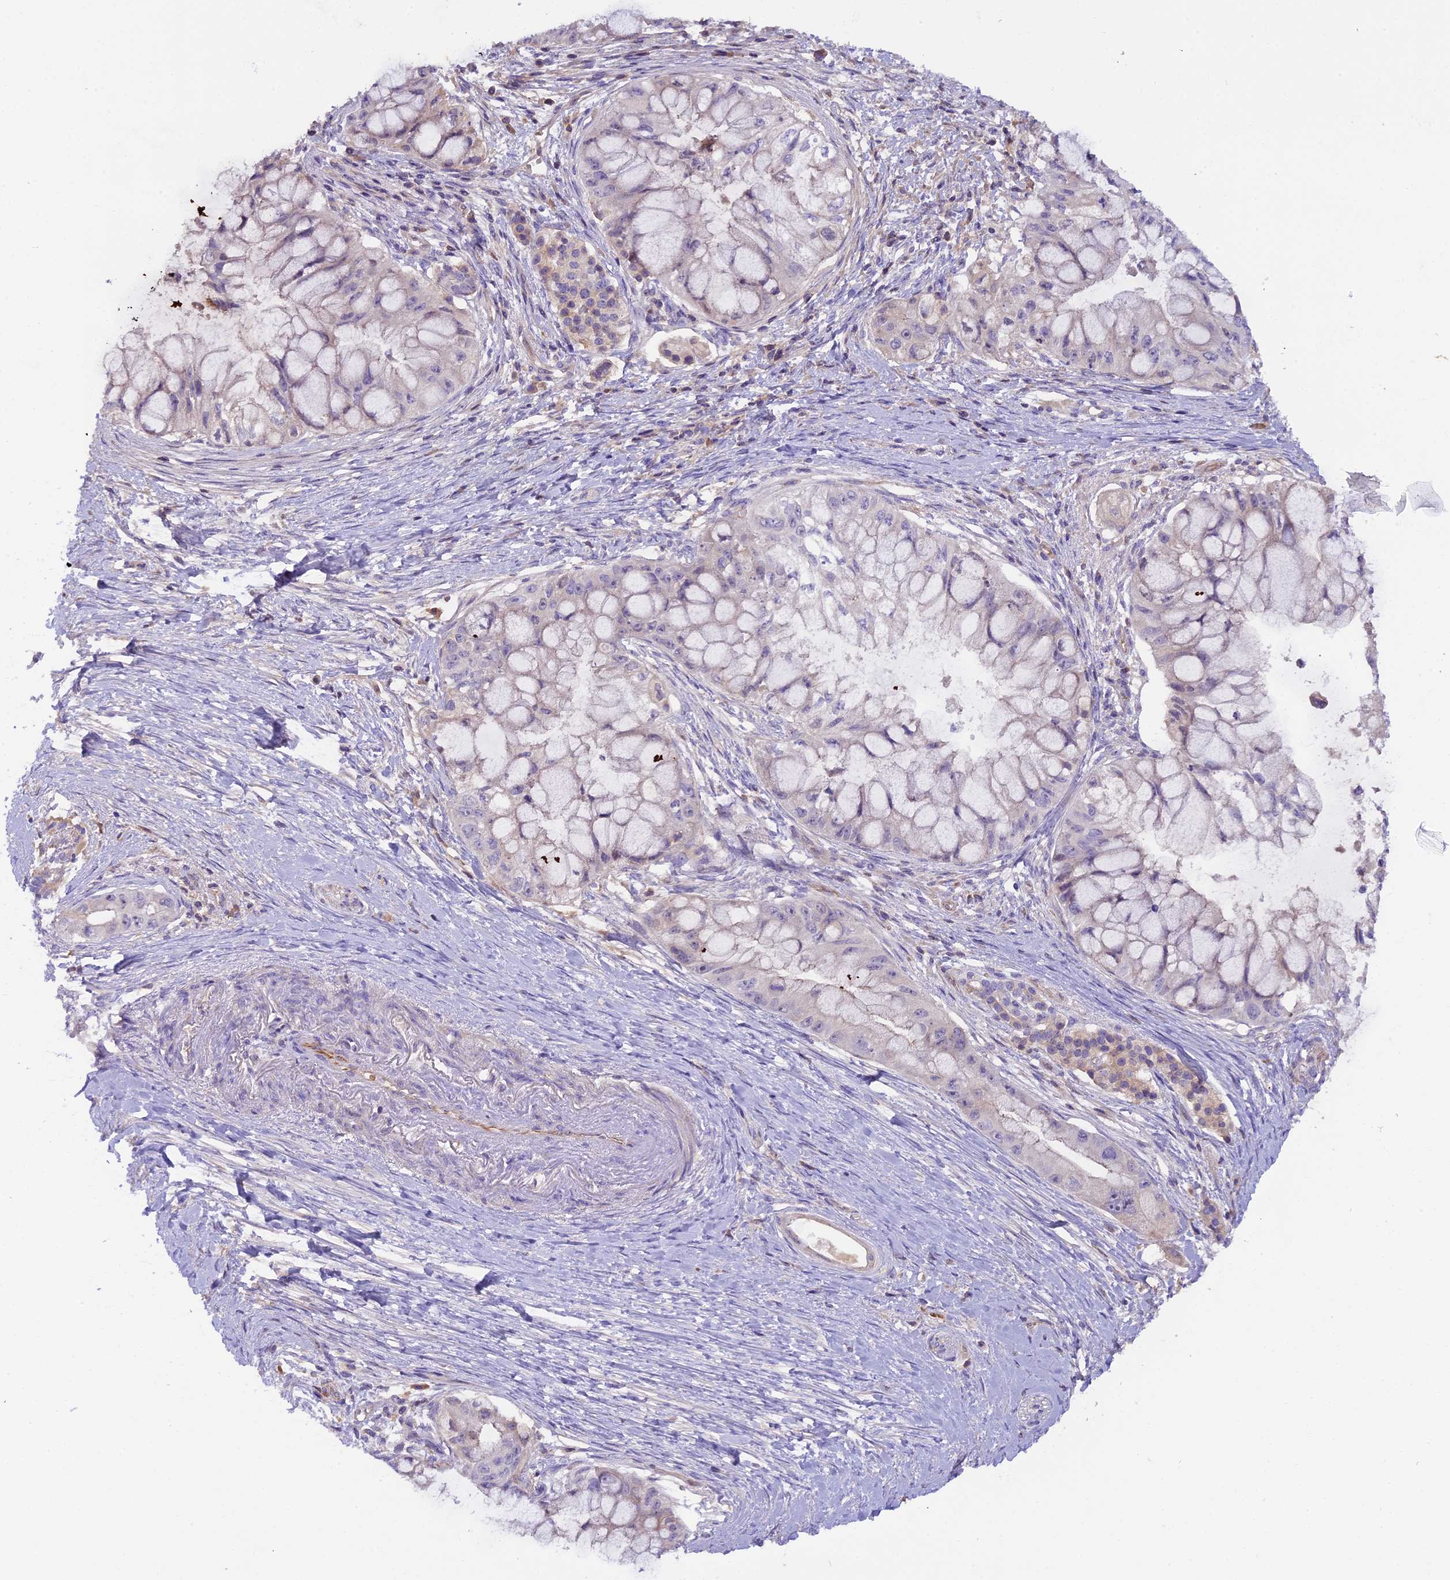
{"staining": {"intensity": "negative", "quantity": "none", "location": "none"}, "tissue": "pancreatic cancer", "cell_type": "Tumor cells", "image_type": "cancer", "snomed": [{"axis": "morphology", "description": "Adenocarcinoma, NOS"}, {"axis": "topography", "description": "Pancreas"}], "caption": "This is a photomicrograph of IHC staining of pancreatic cancer, which shows no staining in tumor cells.", "gene": "CCDC32", "patient": {"sex": "male", "age": 48}}